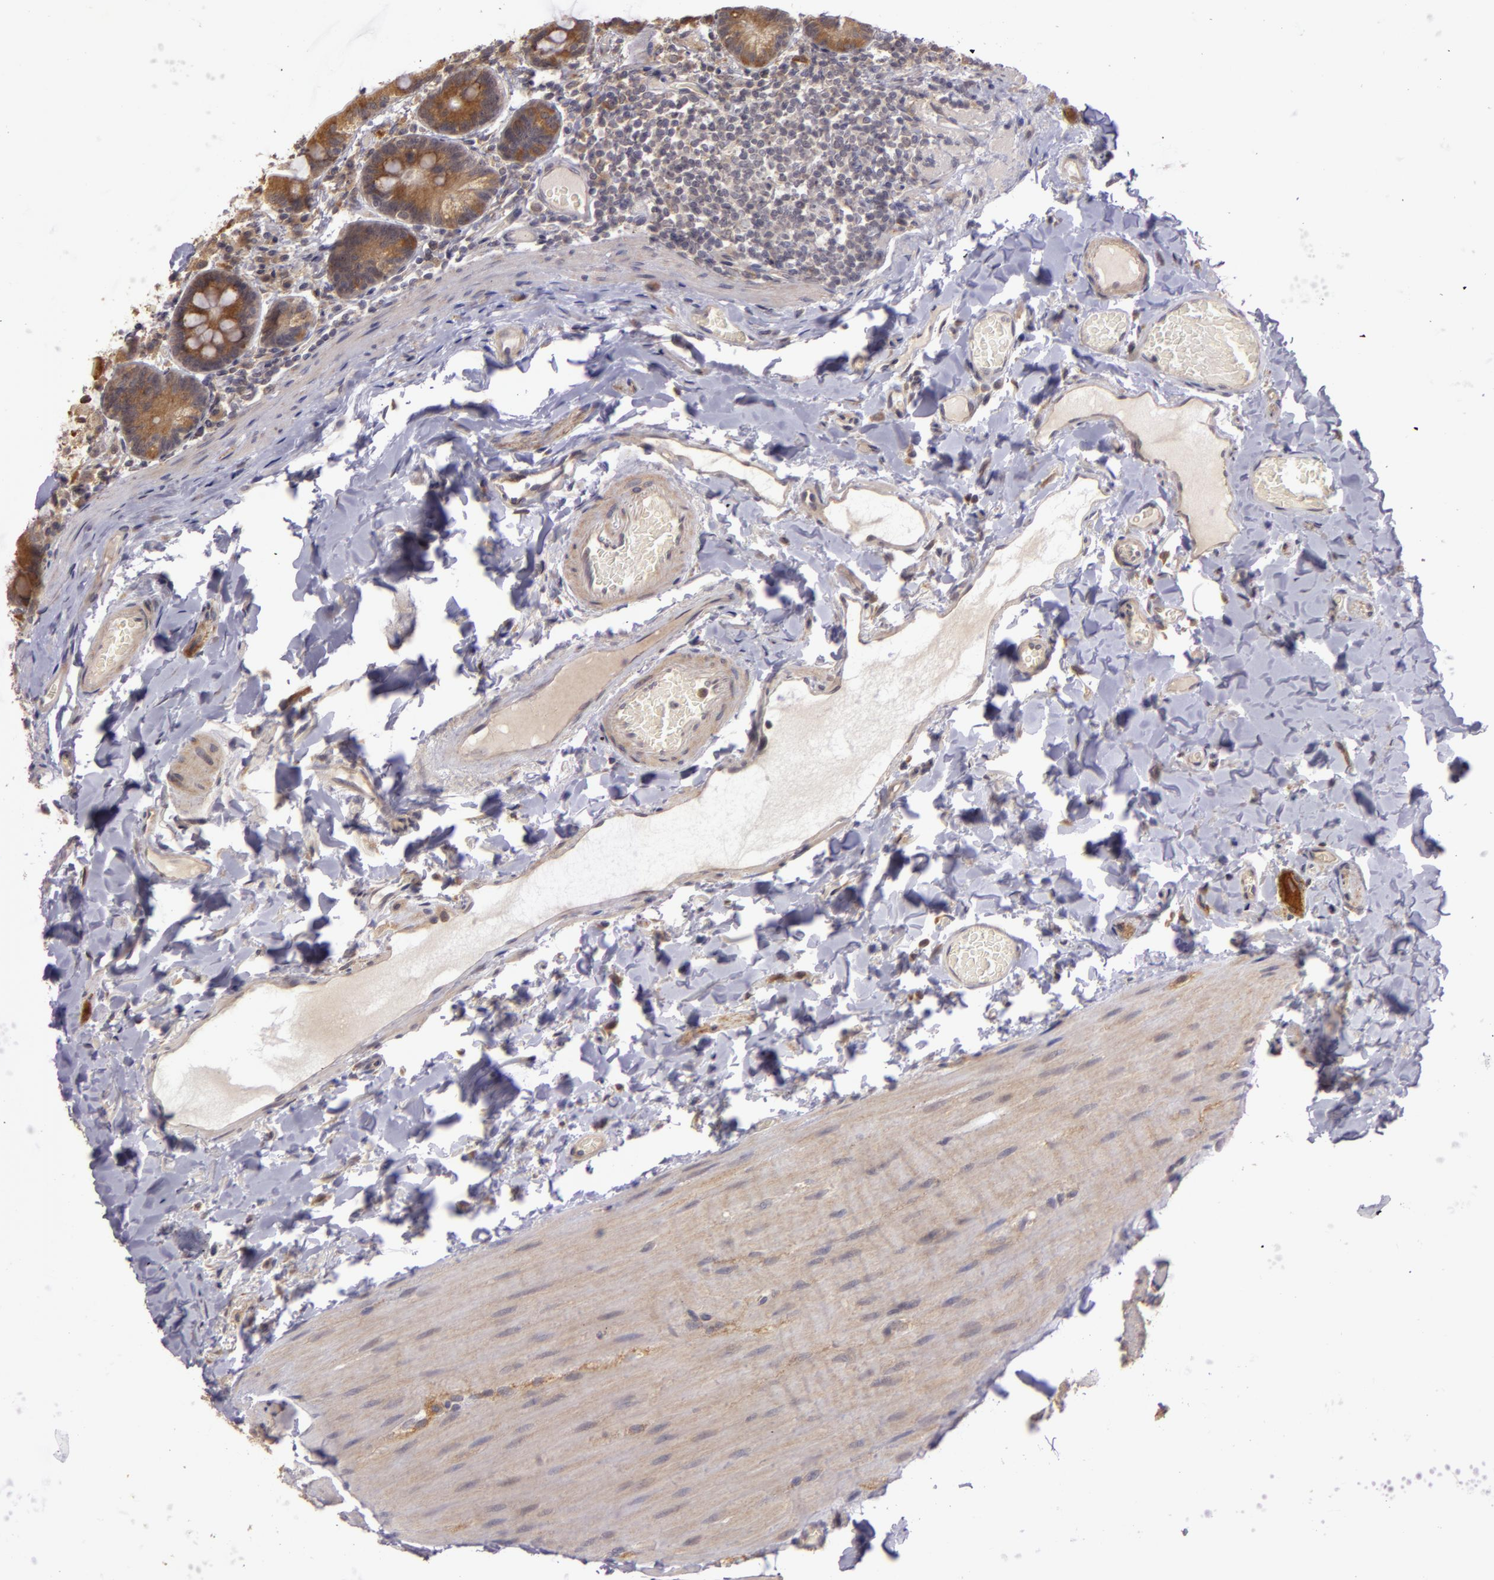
{"staining": {"intensity": "moderate", "quantity": ">75%", "location": "cytoplasmic/membranous"}, "tissue": "duodenum", "cell_type": "Glandular cells", "image_type": "normal", "snomed": [{"axis": "morphology", "description": "Normal tissue, NOS"}, {"axis": "topography", "description": "Duodenum"}], "caption": "The image shows immunohistochemical staining of benign duodenum. There is moderate cytoplasmic/membranous expression is seen in about >75% of glandular cells.", "gene": "PPP1R3F", "patient": {"sex": "male", "age": 66}}